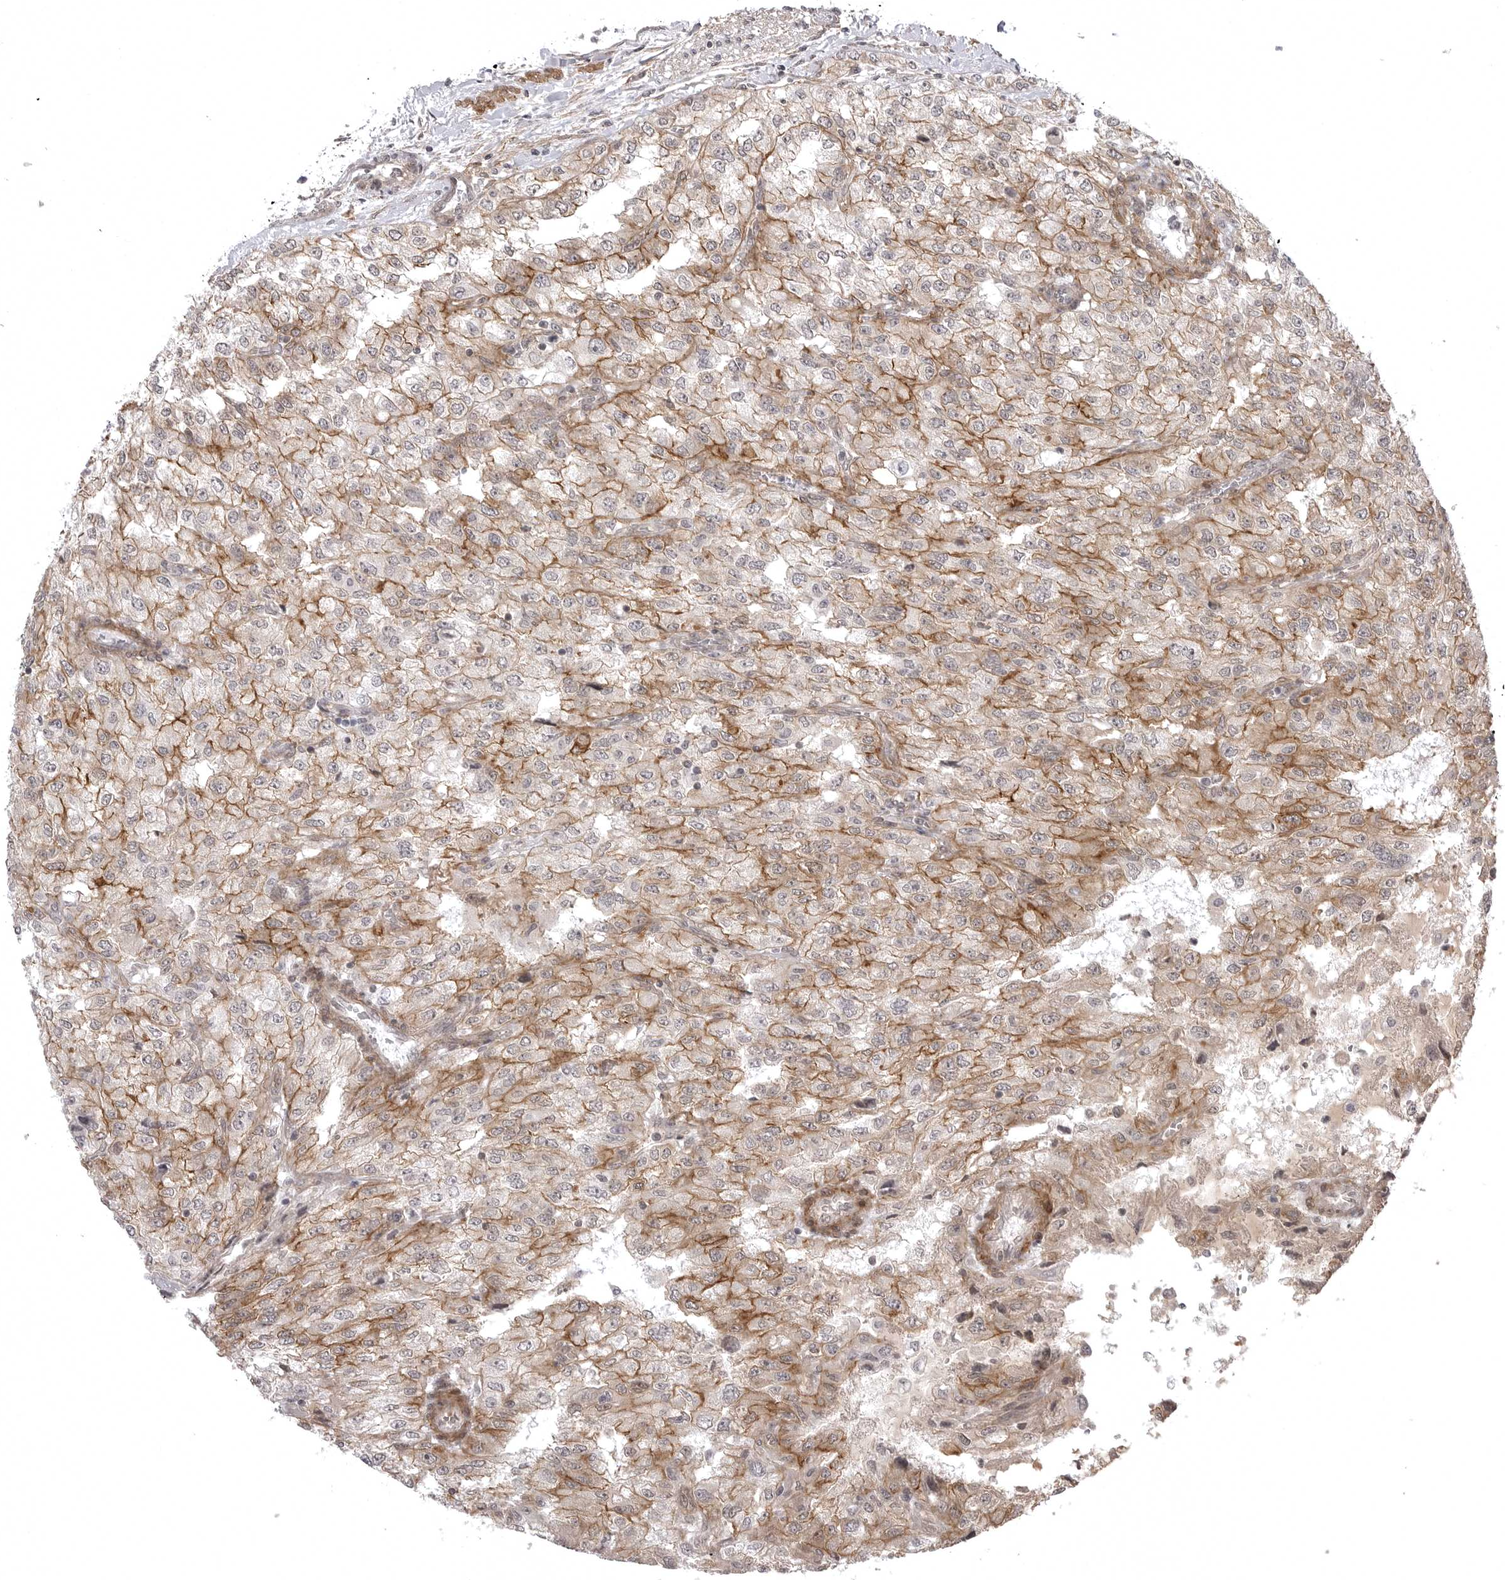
{"staining": {"intensity": "moderate", "quantity": "25%-75%", "location": "cytoplasmic/membranous"}, "tissue": "renal cancer", "cell_type": "Tumor cells", "image_type": "cancer", "snomed": [{"axis": "morphology", "description": "Adenocarcinoma, NOS"}, {"axis": "topography", "description": "Kidney"}], "caption": "Immunohistochemical staining of renal cancer reveals medium levels of moderate cytoplasmic/membranous protein expression in approximately 25%-75% of tumor cells.", "gene": "SORBS1", "patient": {"sex": "female", "age": 54}}